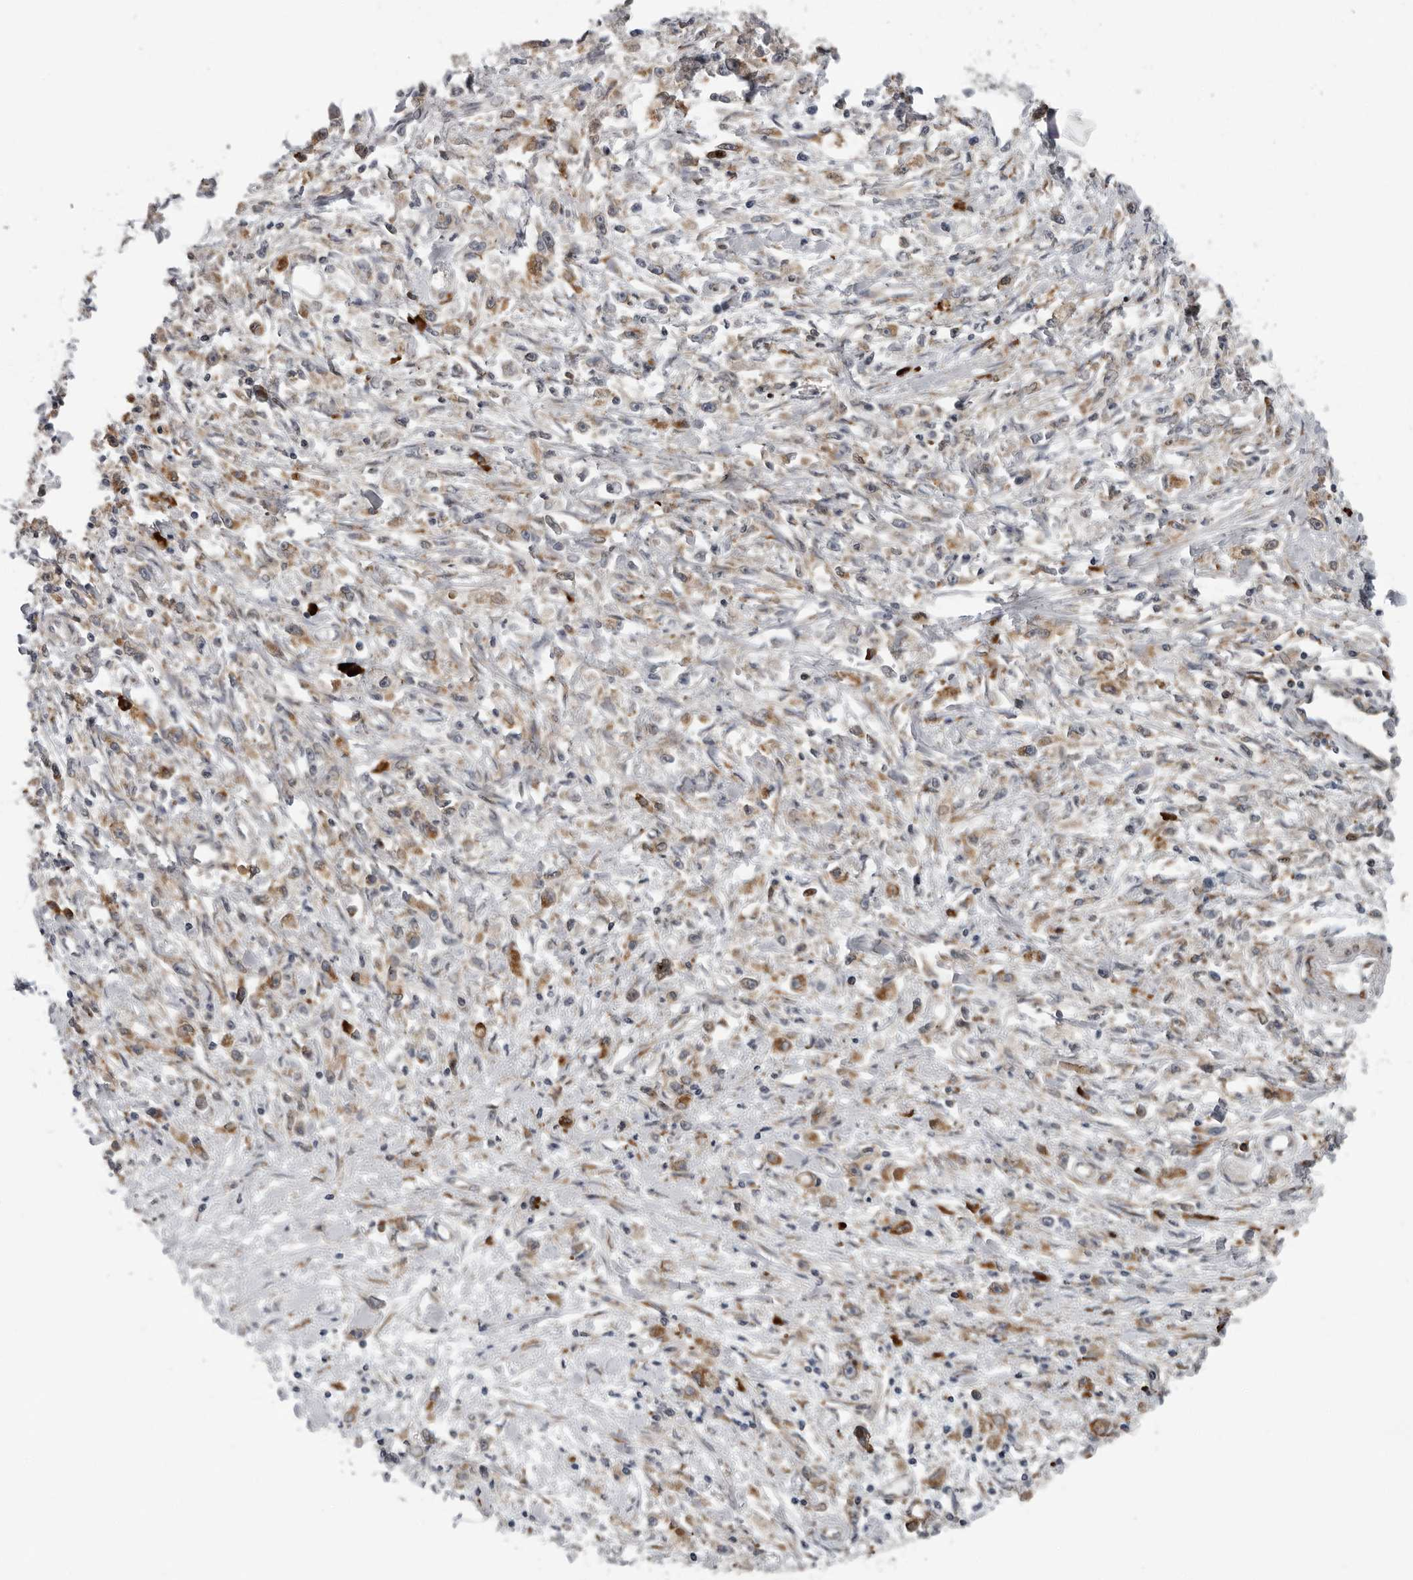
{"staining": {"intensity": "moderate", "quantity": "25%-75%", "location": "cytoplasmic/membranous"}, "tissue": "stomach cancer", "cell_type": "Tumor cells", "image_type": "cancer", "snomed": [{"axis": "morphology", "description": "Adenocarcinoma, NOS"}, {"axis": "topography", "description": "Stomach"}], "caption": "Immunohistochemistry (DAB (3,3'-diaminobenzidine)) staining of stomach cancer displays moderate cytoplasmic/membranous protein expression in approximately 25%-75% of tumor cells. The protein of interest is stained brown, and the nuclei are stained in blue (DAB IHC with brightfield microscopy, high magnification).", "gene": "ALPK2", "patient": {"sex": "female", "age": 59}}